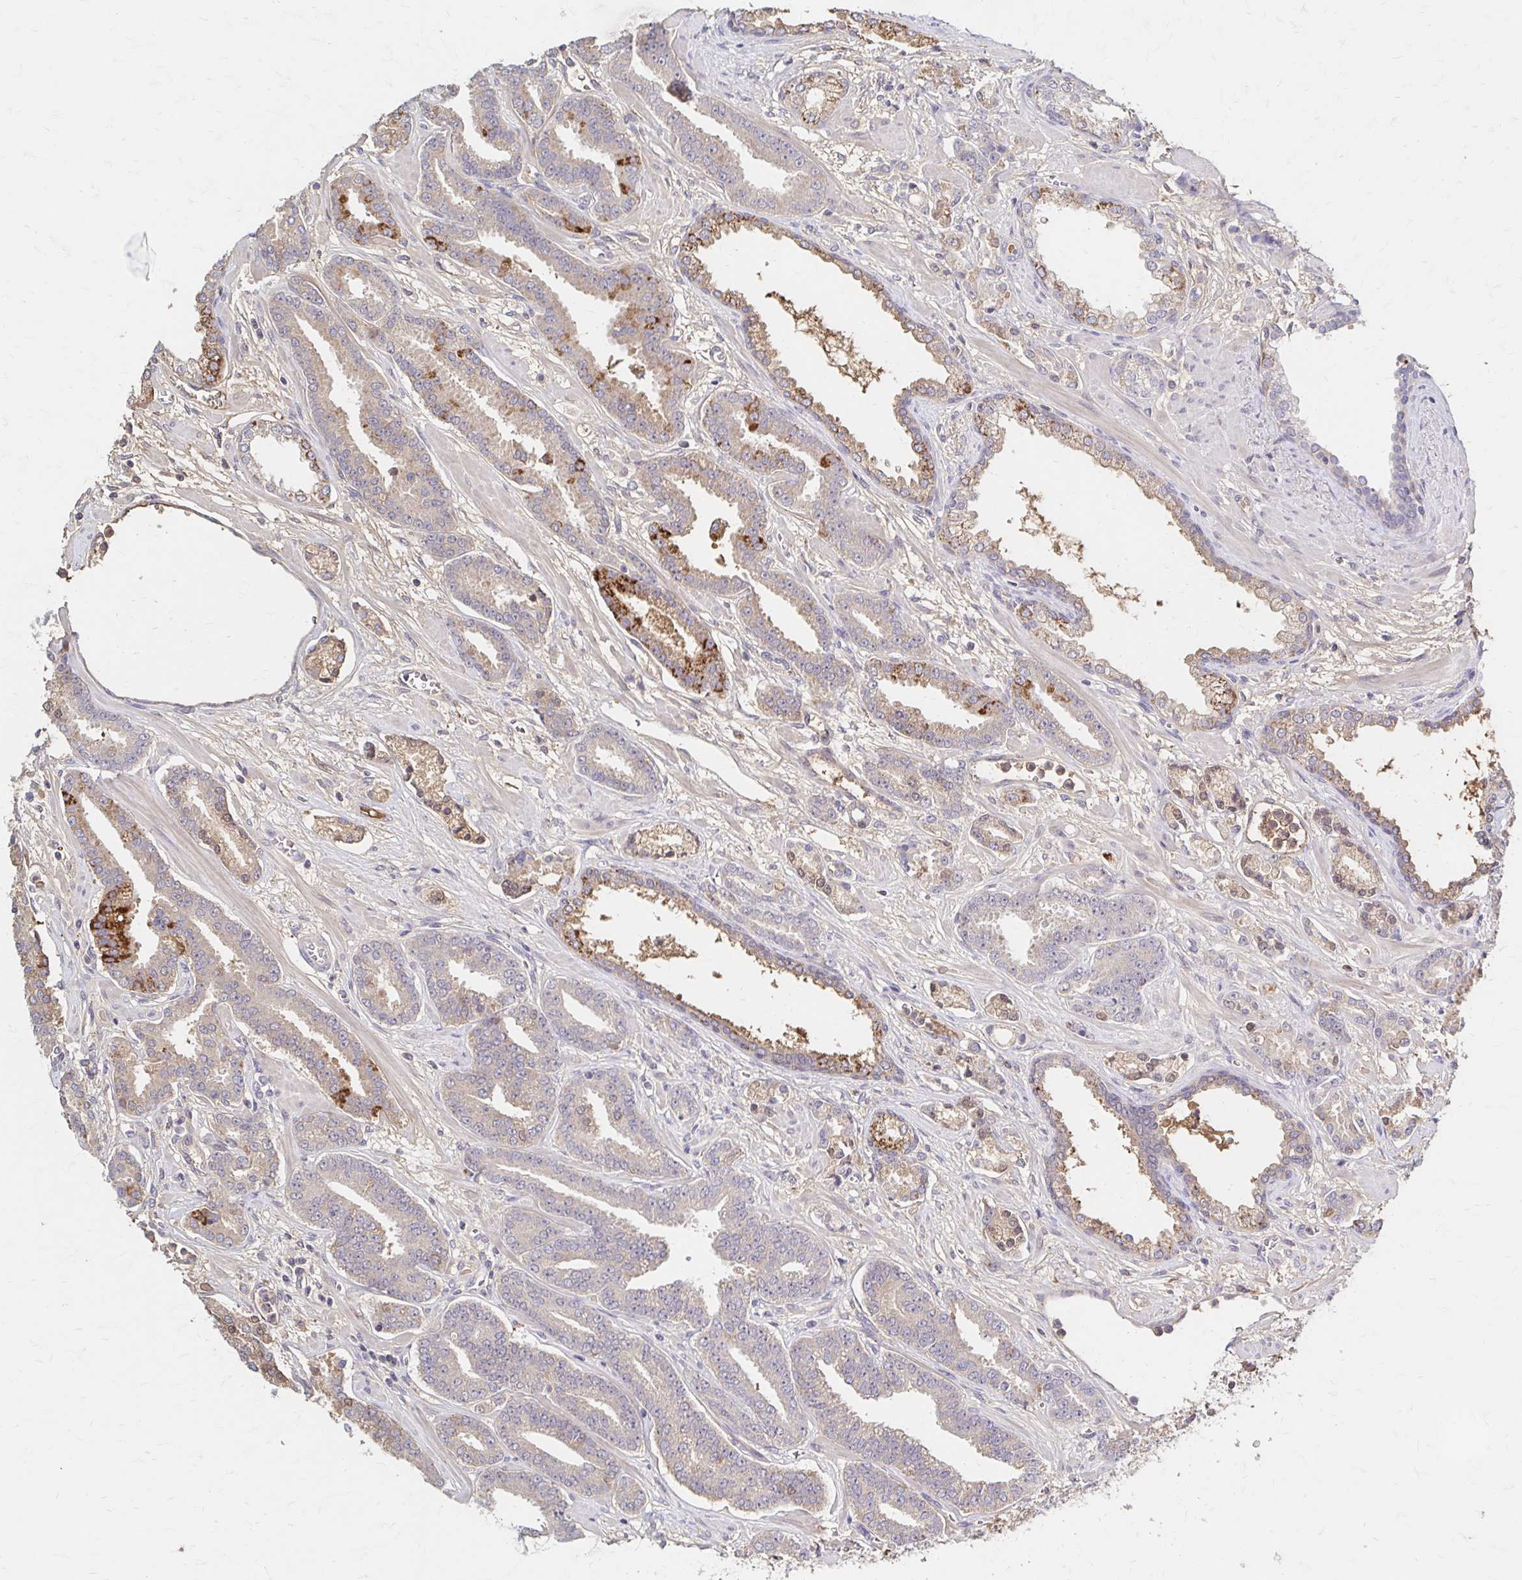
{"staining": {"intensity": "moderate", "quantity": "<25%", "location": "cytoplasmic/membranous"}, "tissue": "prostate cancer", "cell_type": "Tumor cells", "image_type": "cancer", "snomed": [{"axis": "morphology", "description": "Adenocarcinoma, High grade"}, {"axis": "topography", "description": "Prostate"}], "caption": "IHC (DAB) staining of human prostate high-grade adenocarcinoma reveals moderate cytoplasmic/membranous protein positivity in about <25% of tumor cells.", "gene": "HMGCS2", "patient": {"sex": "male", "age": 60}}